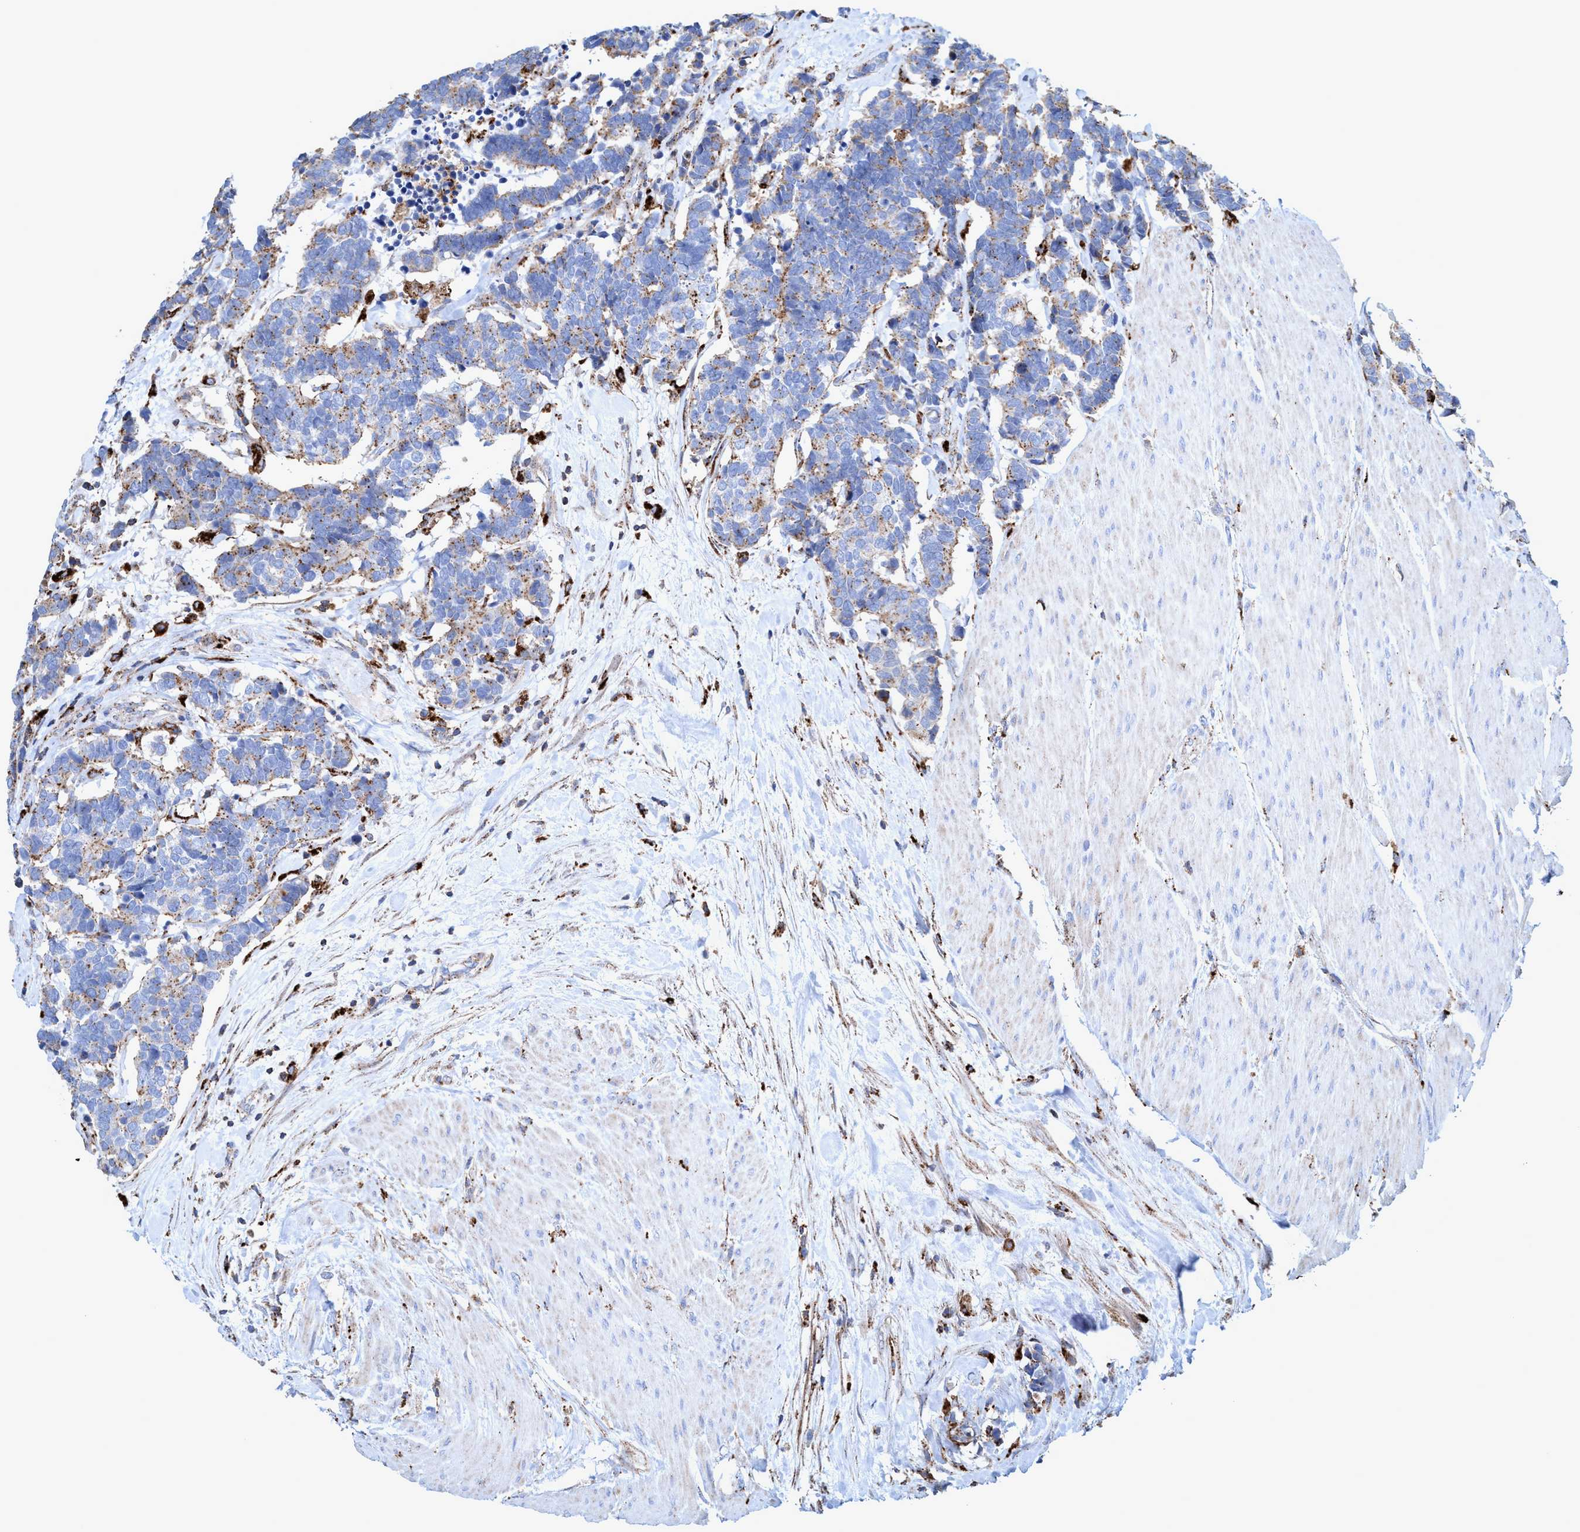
{"staining": {"intensity": "moderate", "quantity": "25%-75%", "location": "cytoplasmic/membranous"}, "tissue": "carcinoid", "cell_type": "Tumor cells", "image_type": "cancer", "snomed": [{"axis": "morphology", "description": "Carcinoma, NOS"}, {"axis": "morphology", "description": "Carcinoid, malignant, NOS"}, {"axis": "topography", "description": "Urinary bladder"}], "caption": "A photomicrograph of carcinoid stained for a protein reveals moderate cytoplasmic/membranous brown staining in tumor cells.", "gene": "TRIM65", "patient": {"sex": "male", "age": 57}}